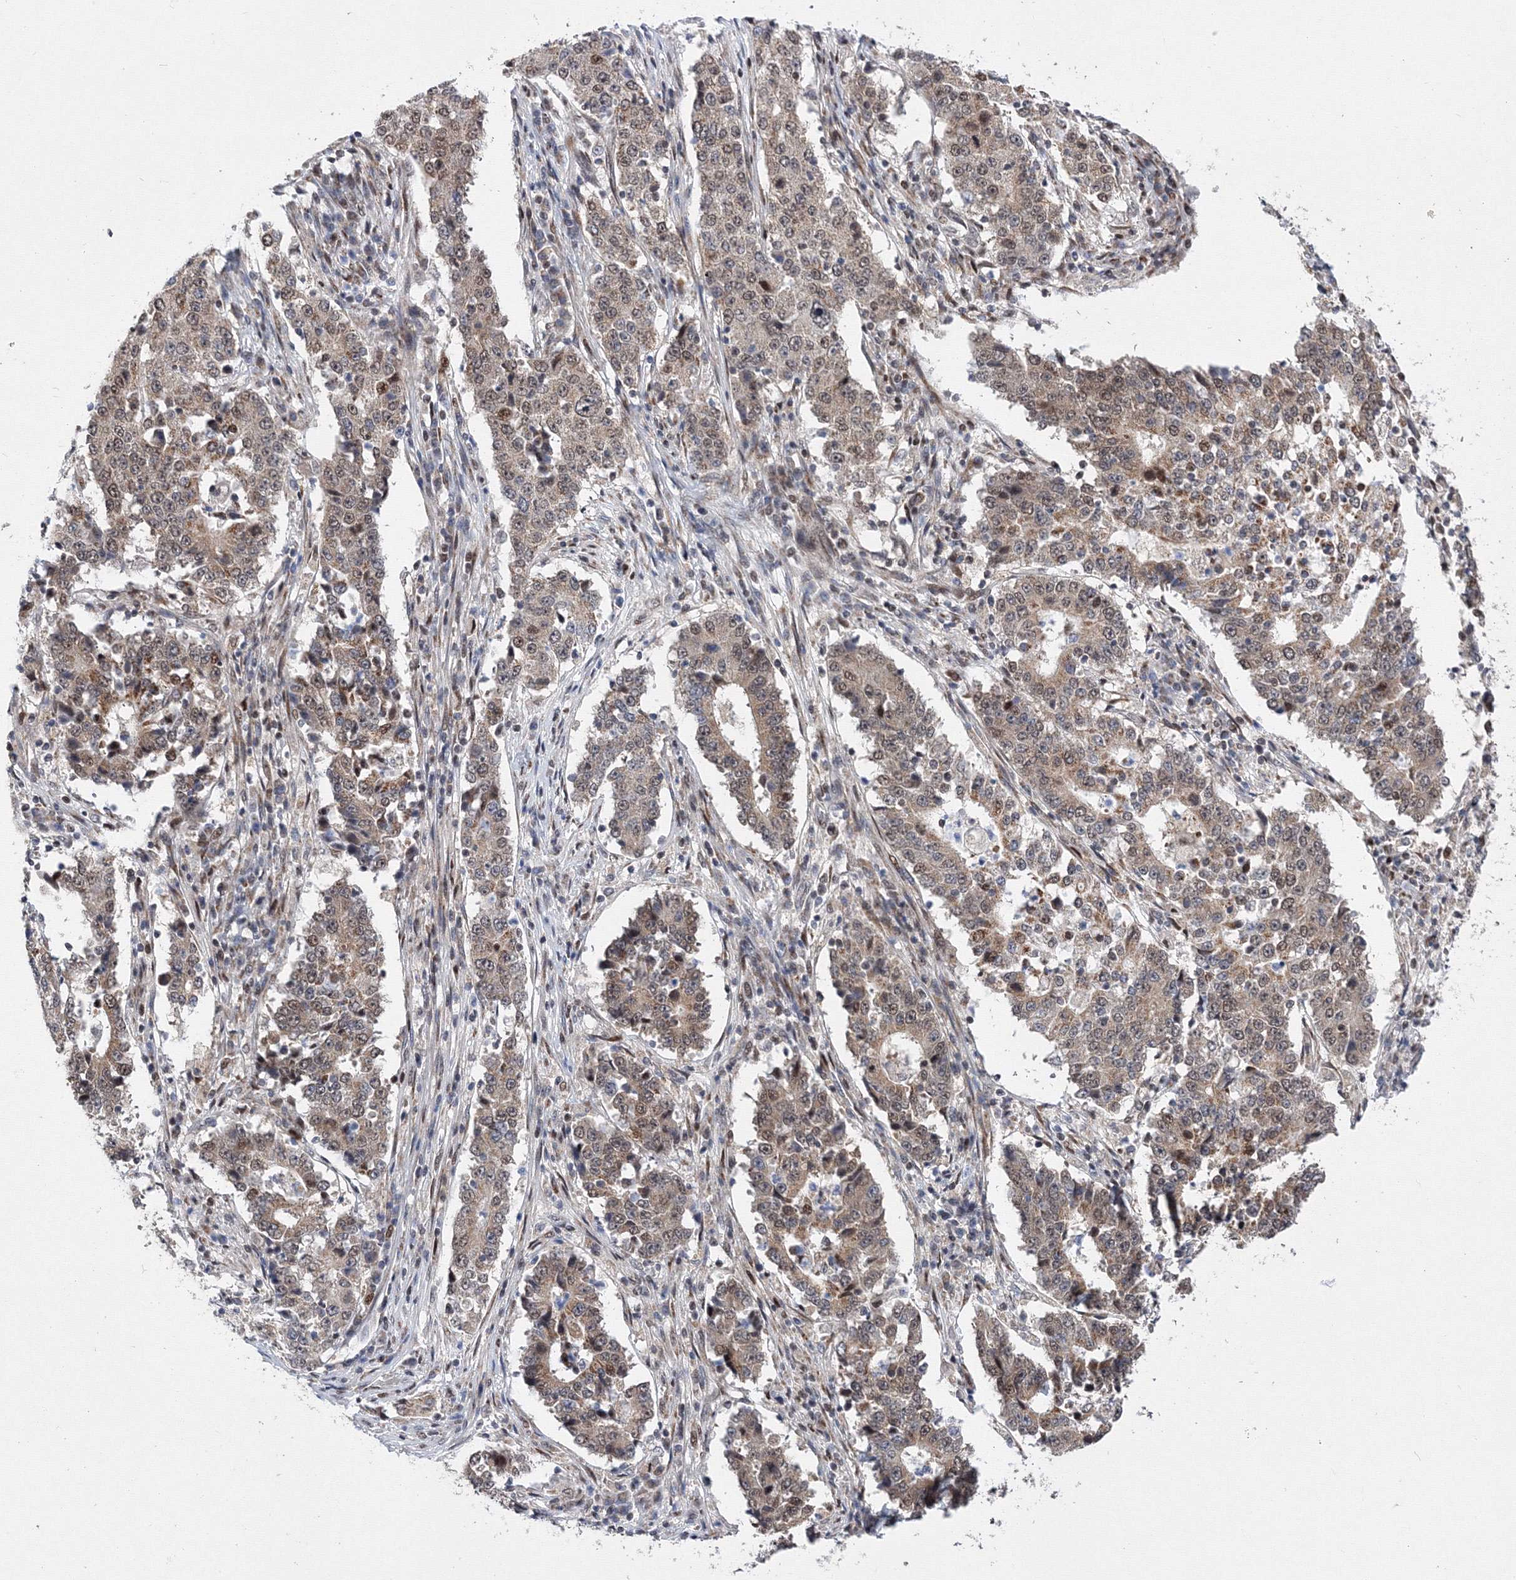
{"staining": {"intensity": "moderate", "quantity": ">75%", "location": "cytoplasmic/membranous,nuclear"}, "tissue": "stomach cancer", "cell_type": "Tumor cells", "image_type": "cancer", "snomed": [{"axis": "morphology", "description": "Adenocarcinoma, NOS"}, {"axis": "topography", "description": "Stomach"}], "caption": "Immunohistochemistry of stomach cancer shows medium levels of moderate cytoplasmic/membranous and nuclear expression in approximately >75% of tumor cells.", "gene": "GPN1", "patient": {"sex": "male", "age": 59}}